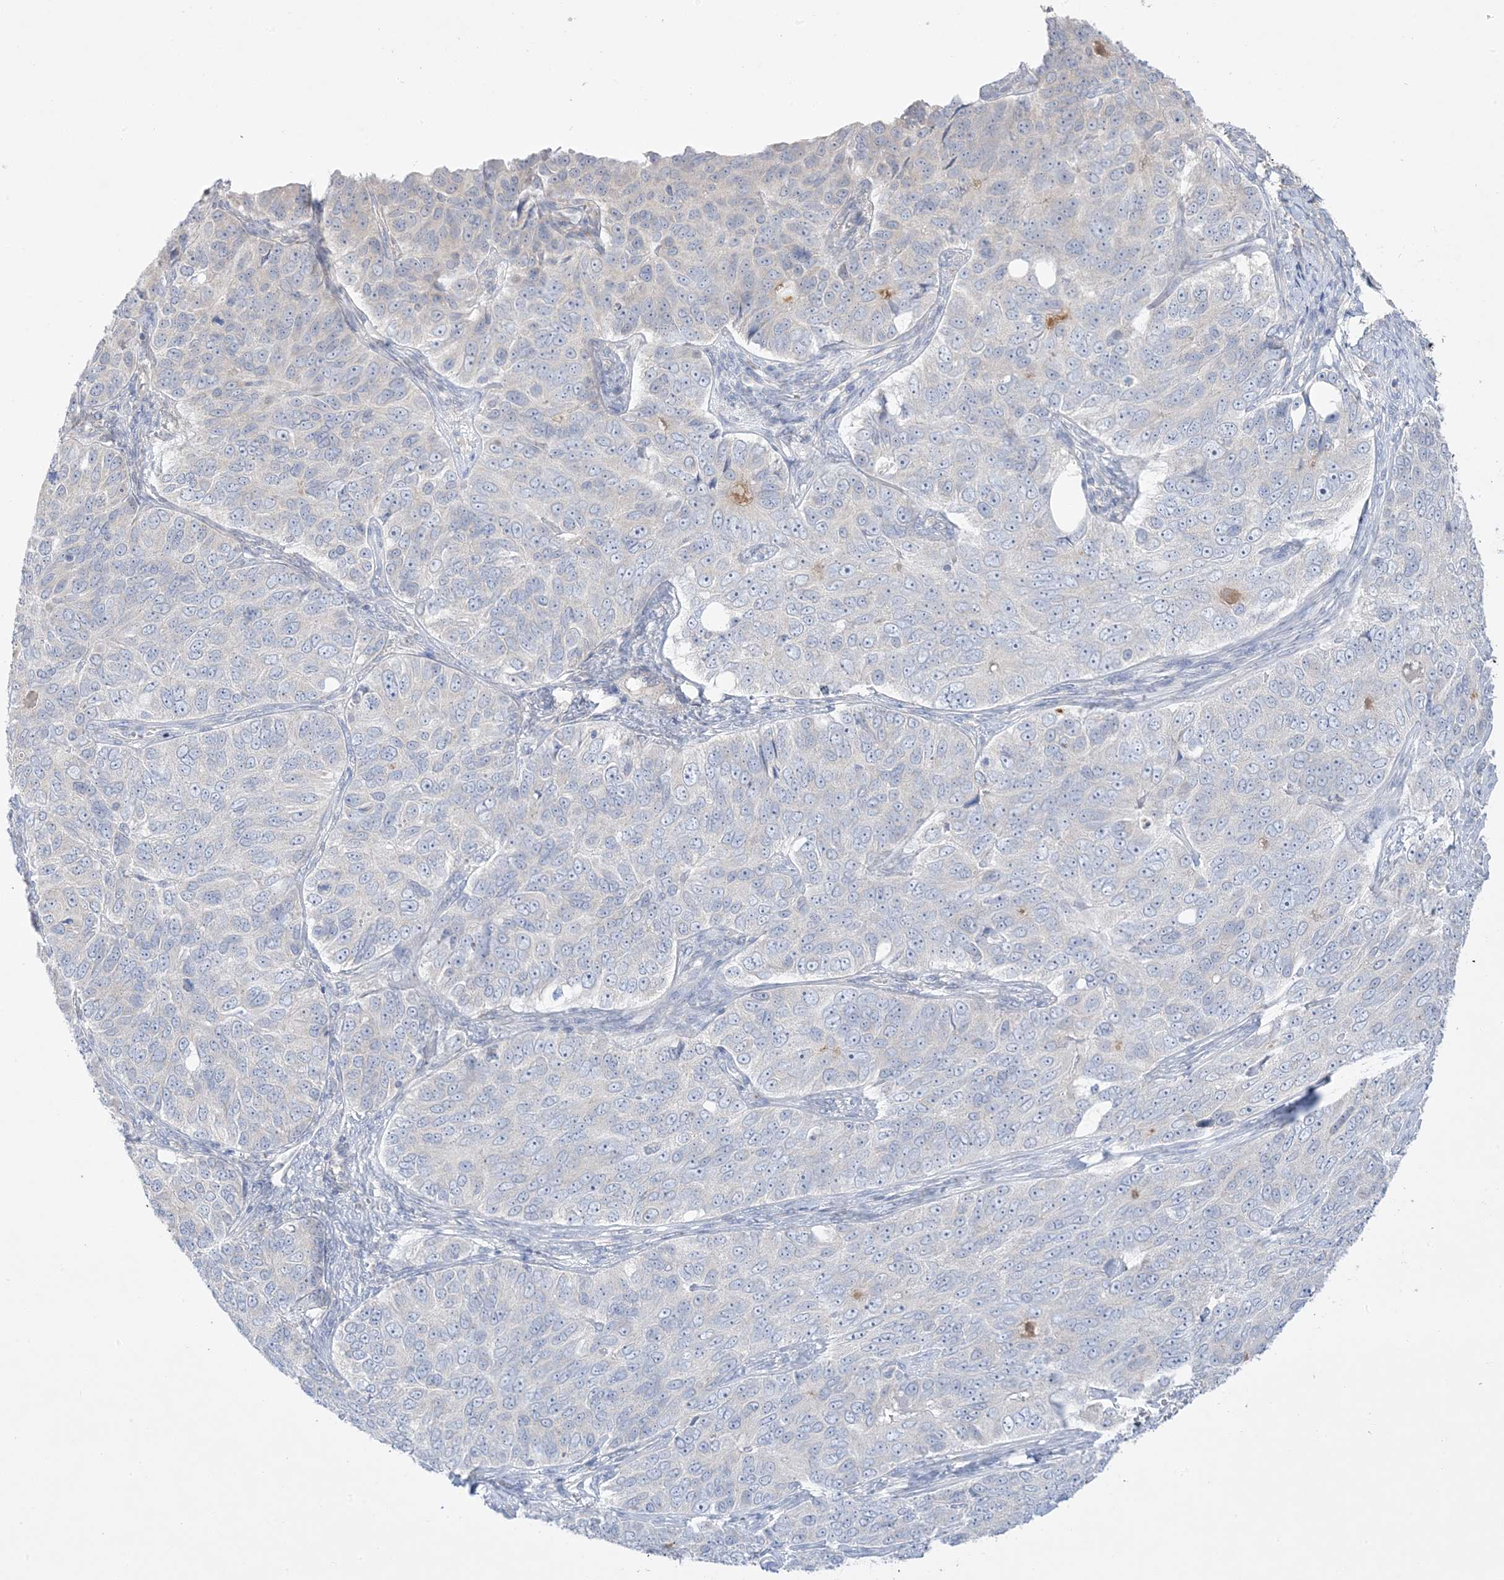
{"staining": {"intensity": "negative", "quantity": "none", "location": "none"}, "tissue": "ovarian cancer", "cell_type": "Tumor cells", "image_type": "cancer", "snomed": [{"axis": "morphology", "description": "Carcinoma, endometroid"}, {"axis": "topography", "description": "Ovary"}], "caption": "IHC histopathology image of ovarian cancer (endometroid carcinoma) stained for a protein (brown), which shows no expression in tumor cells.", "gene": "FAM184A", "patient": {"sex": "female", "age": 51}}